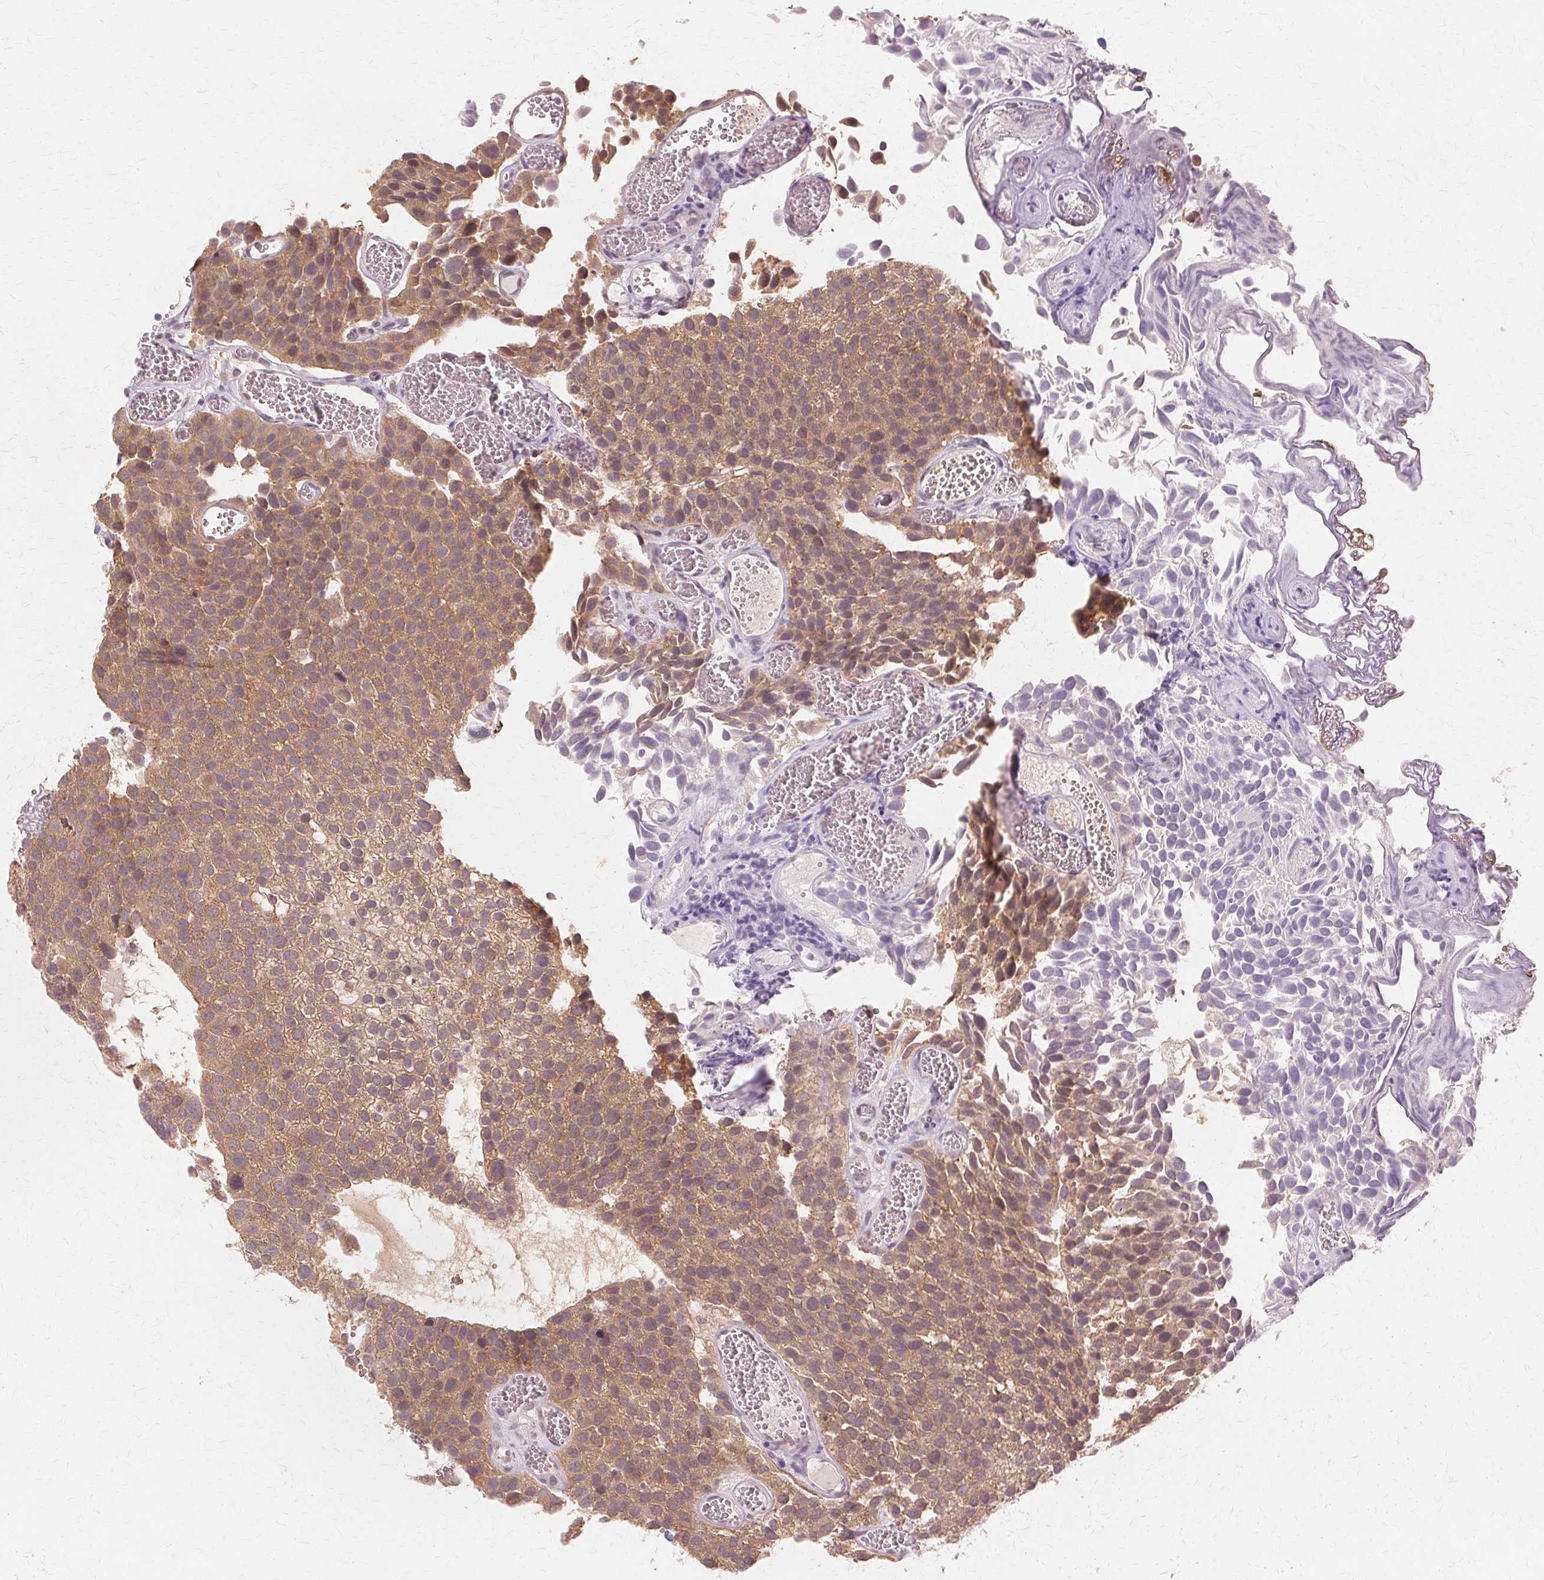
{"staining": {"intensity": "moderate", "quantity": ">75%", "location": "cytoplasmic/membranous,nuclear"}, "tissue": "urothelial cancer", "cell_type": "Tumor cells", "image_type": "cancer", "snomed": [{"axis": "morphology", "description": "Urothelial carcinoma, Low grade"}, {"axis": "topography", "description": "Urinary bladder"}], "caption": "About >75% of tumor cells in human urothelial cancer show moderate cytoplasmic/membranous and nuclear protein staining as visualized by brown immunohistochemical staining.", "gene": "PRMT5", "patient": {"sex": "female", "age": 69}}